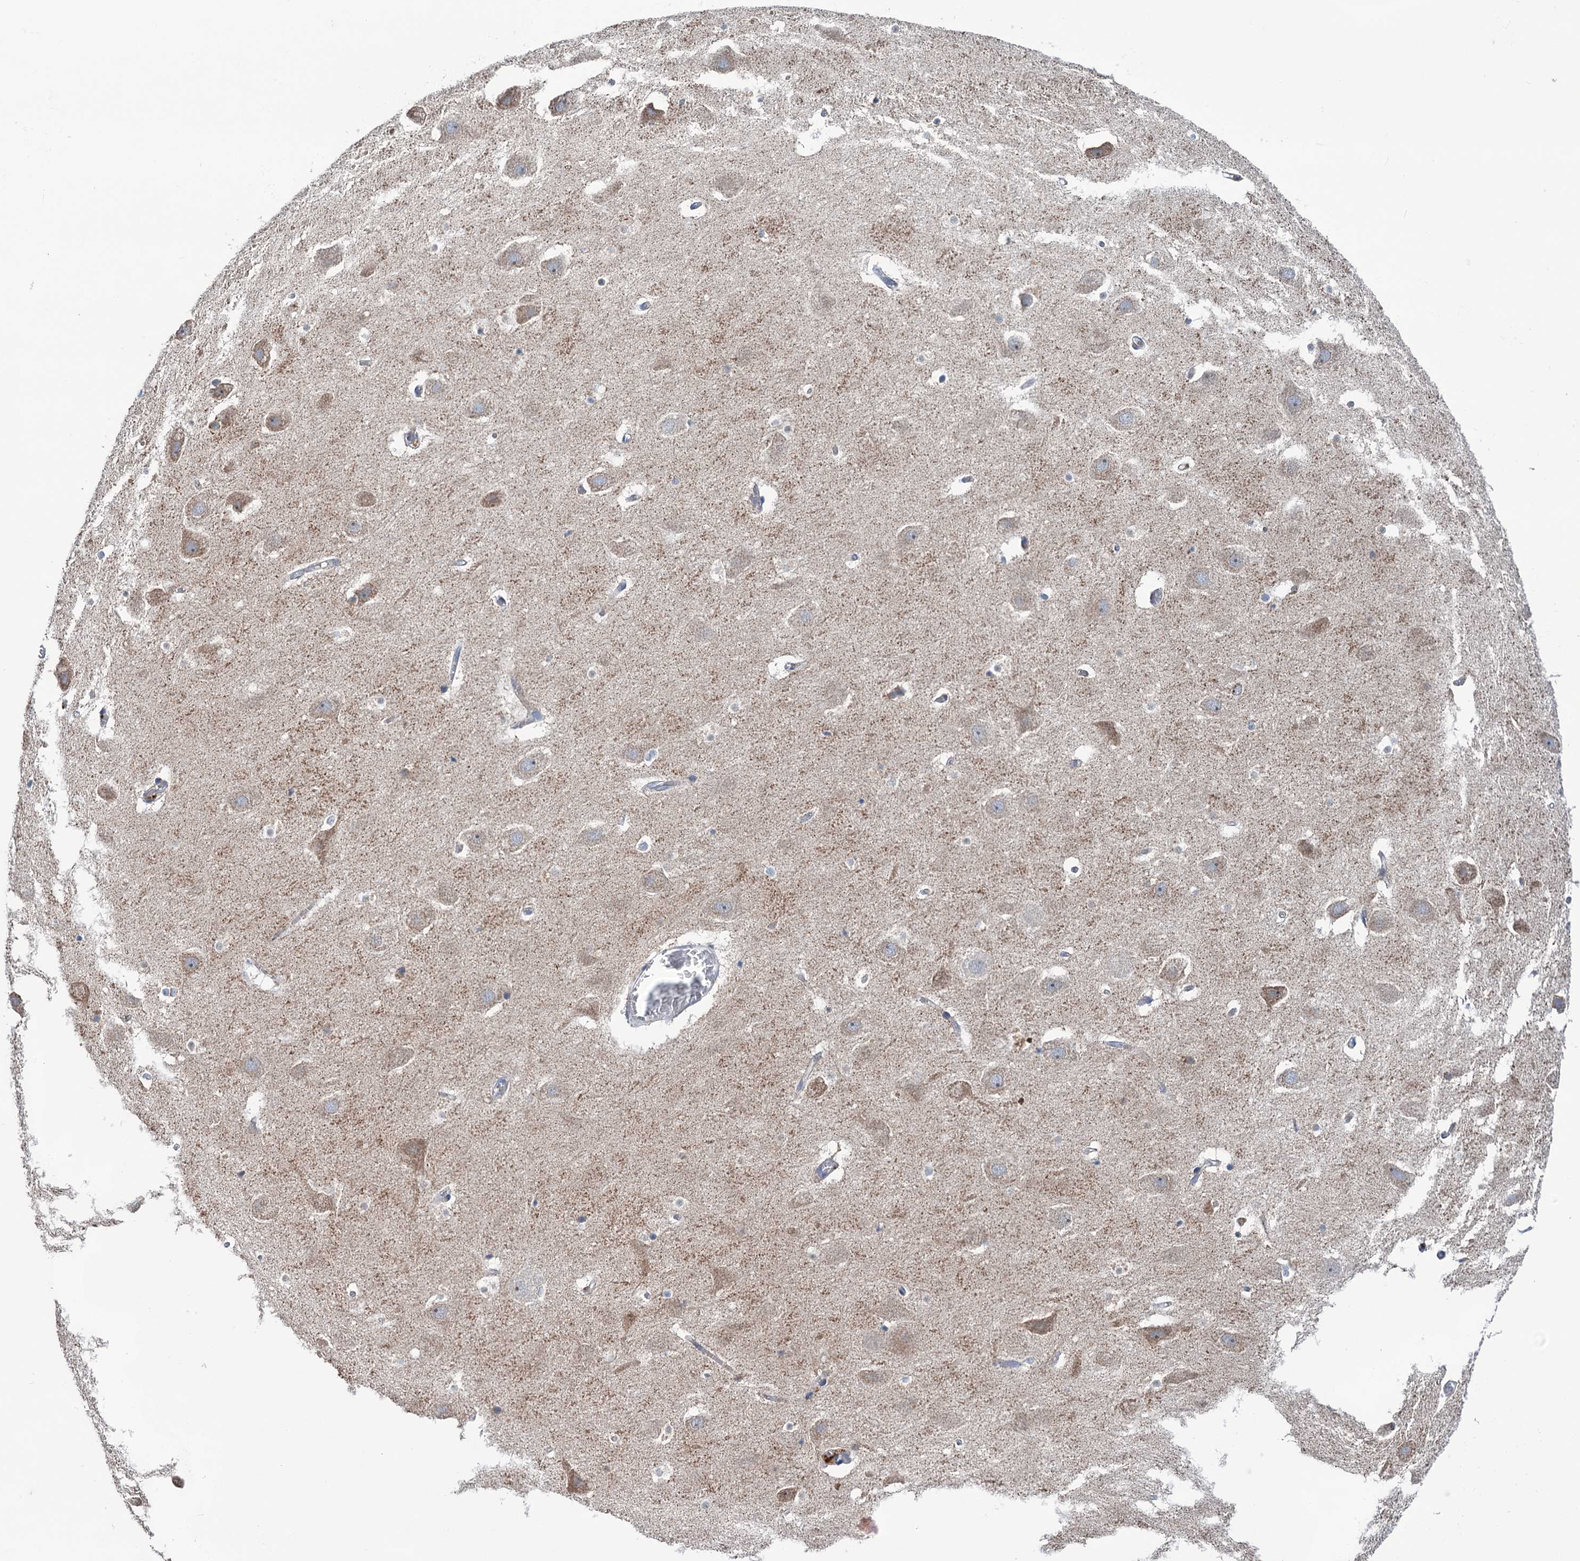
{"staining": {"intensity": "negative", "quantity": "none", "location": "none"}, "tissue": "hippocampus", "cell_type": "Glial cells", "image_type": "normal", "snomed": [{"axis": "morphology", "description": "Normal tissue, NOS"}, {"axis": "topography", "description": "Hippocampus"}], "caption": "High power microscopy image of an immunohistochemistry (IHC) photomicrograph of normal hippocampus, revealing no significant positivity in glial cells.", "gene": "HTR3B", "patient": {"sex": "female", "age": 52}}